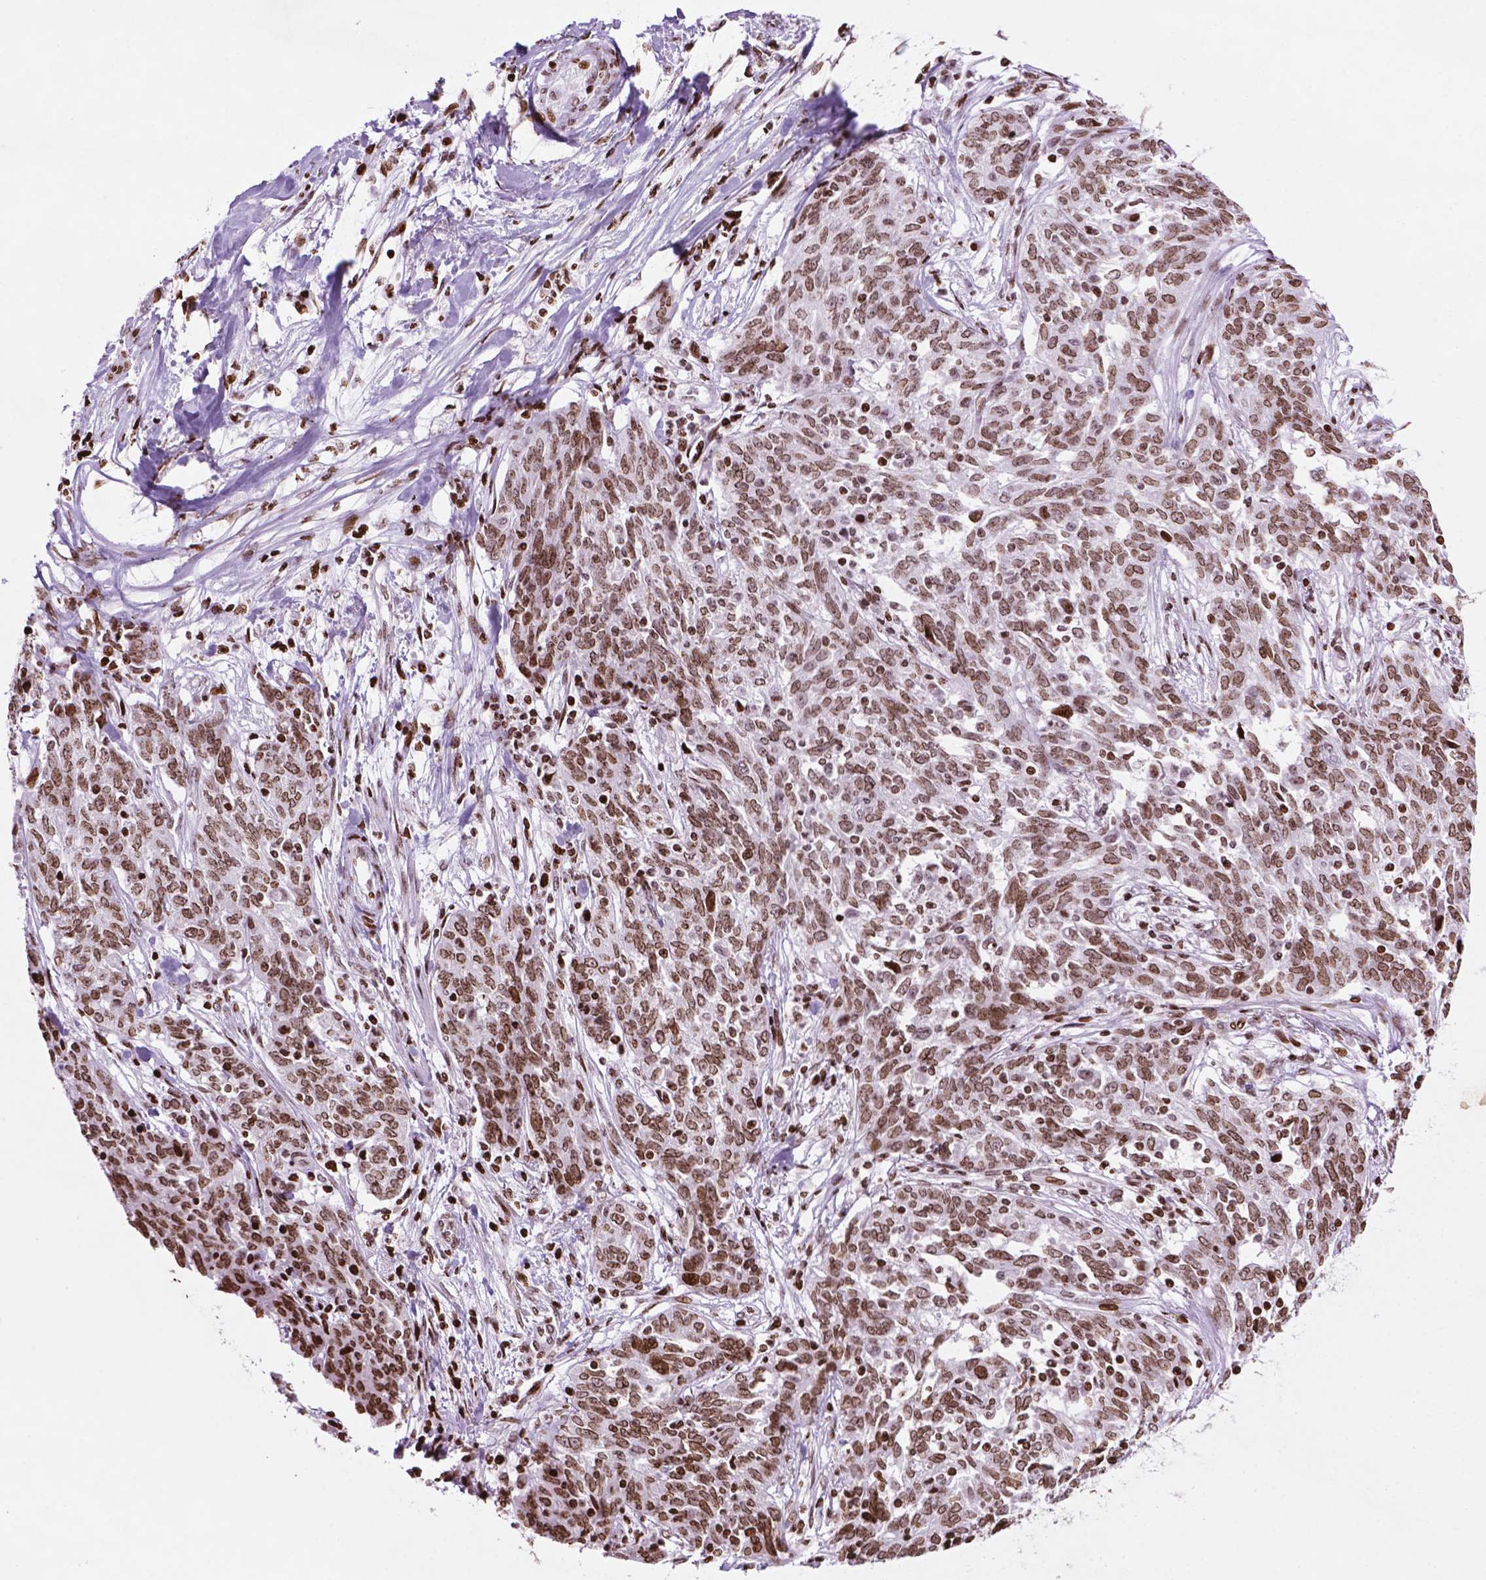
{"staining": {"intensity": "moderate", "quantity": ">75%", "location": "nuclear"}, "tissue": "ovarian cancer", "cell_type": "Tumor cells", "image_type": "cancer", "snomed": [{"axis": "morphology", "description": "Cystadenocarcinoma, serous, NOS"}, {"axis": "topography", "description": "Ovary"}], "caption": "The micrograph reveals a brown stain indicating the presence of a protein in the nuclear of tumor cells in serous cystadenocarcinoma (ovarian). (Stains: DAB (3,3'-diaminobenzidine) in brown, nuclei in blue, Microscopy: brightfield microscopy at high magnification).", "gene": "TMEM250", "patient": {"sex": "female", "age": 67}}